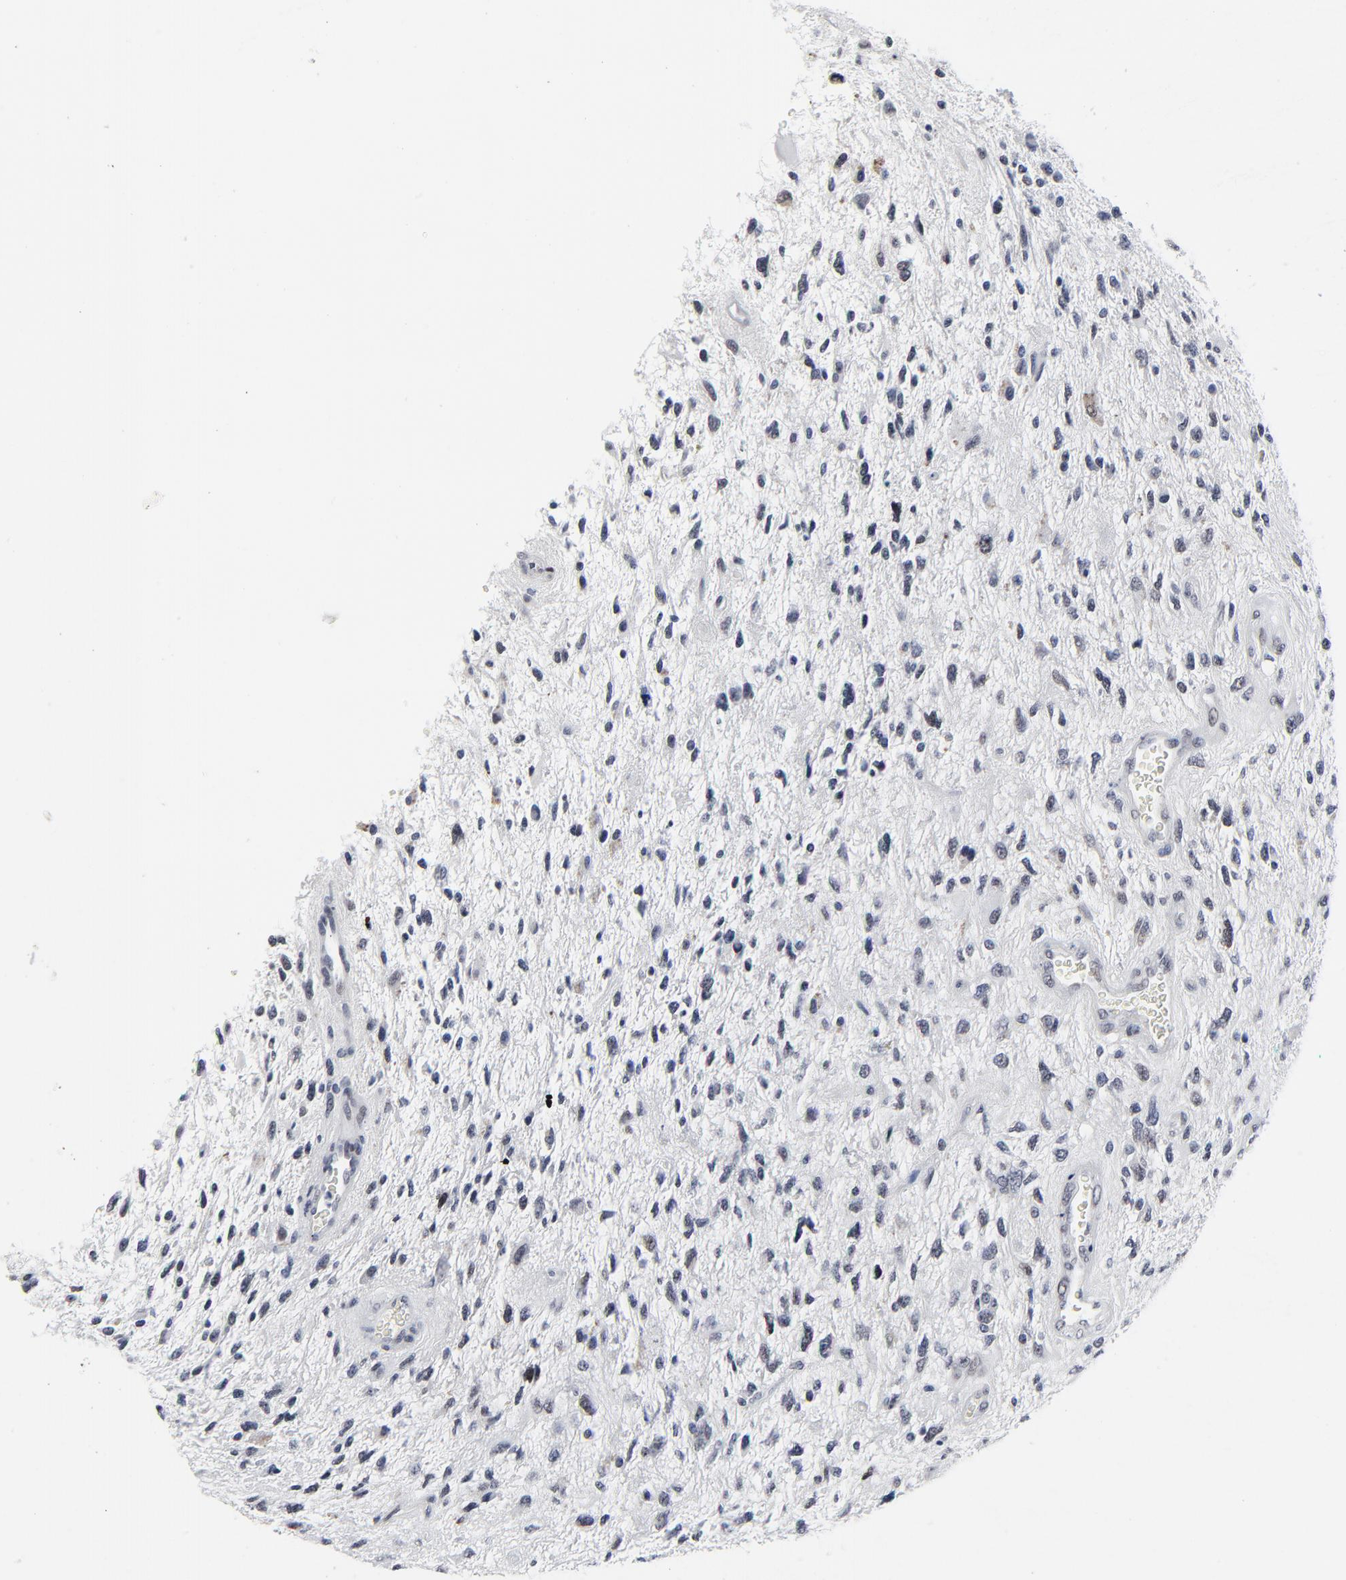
{"staining": {"intensity": "moderate", "quantity": "25%-75%", "location": "nuclear"}, "tissue": "glioma", "cell_type": "Tumor cells", "image_type": "cancer", "snomed": [{"axis": "morphology", "description": "Glioma, malignant, High grade"}, {"axis": "topography", "description": "Brain"}], "caption": "An image of human malignant glioma (high-grade) stained for a protein displays moderate nuclear brown staining in tumor cells.", "gene": "ZNF589", "patient": {"sex": "female", "age": 60}}